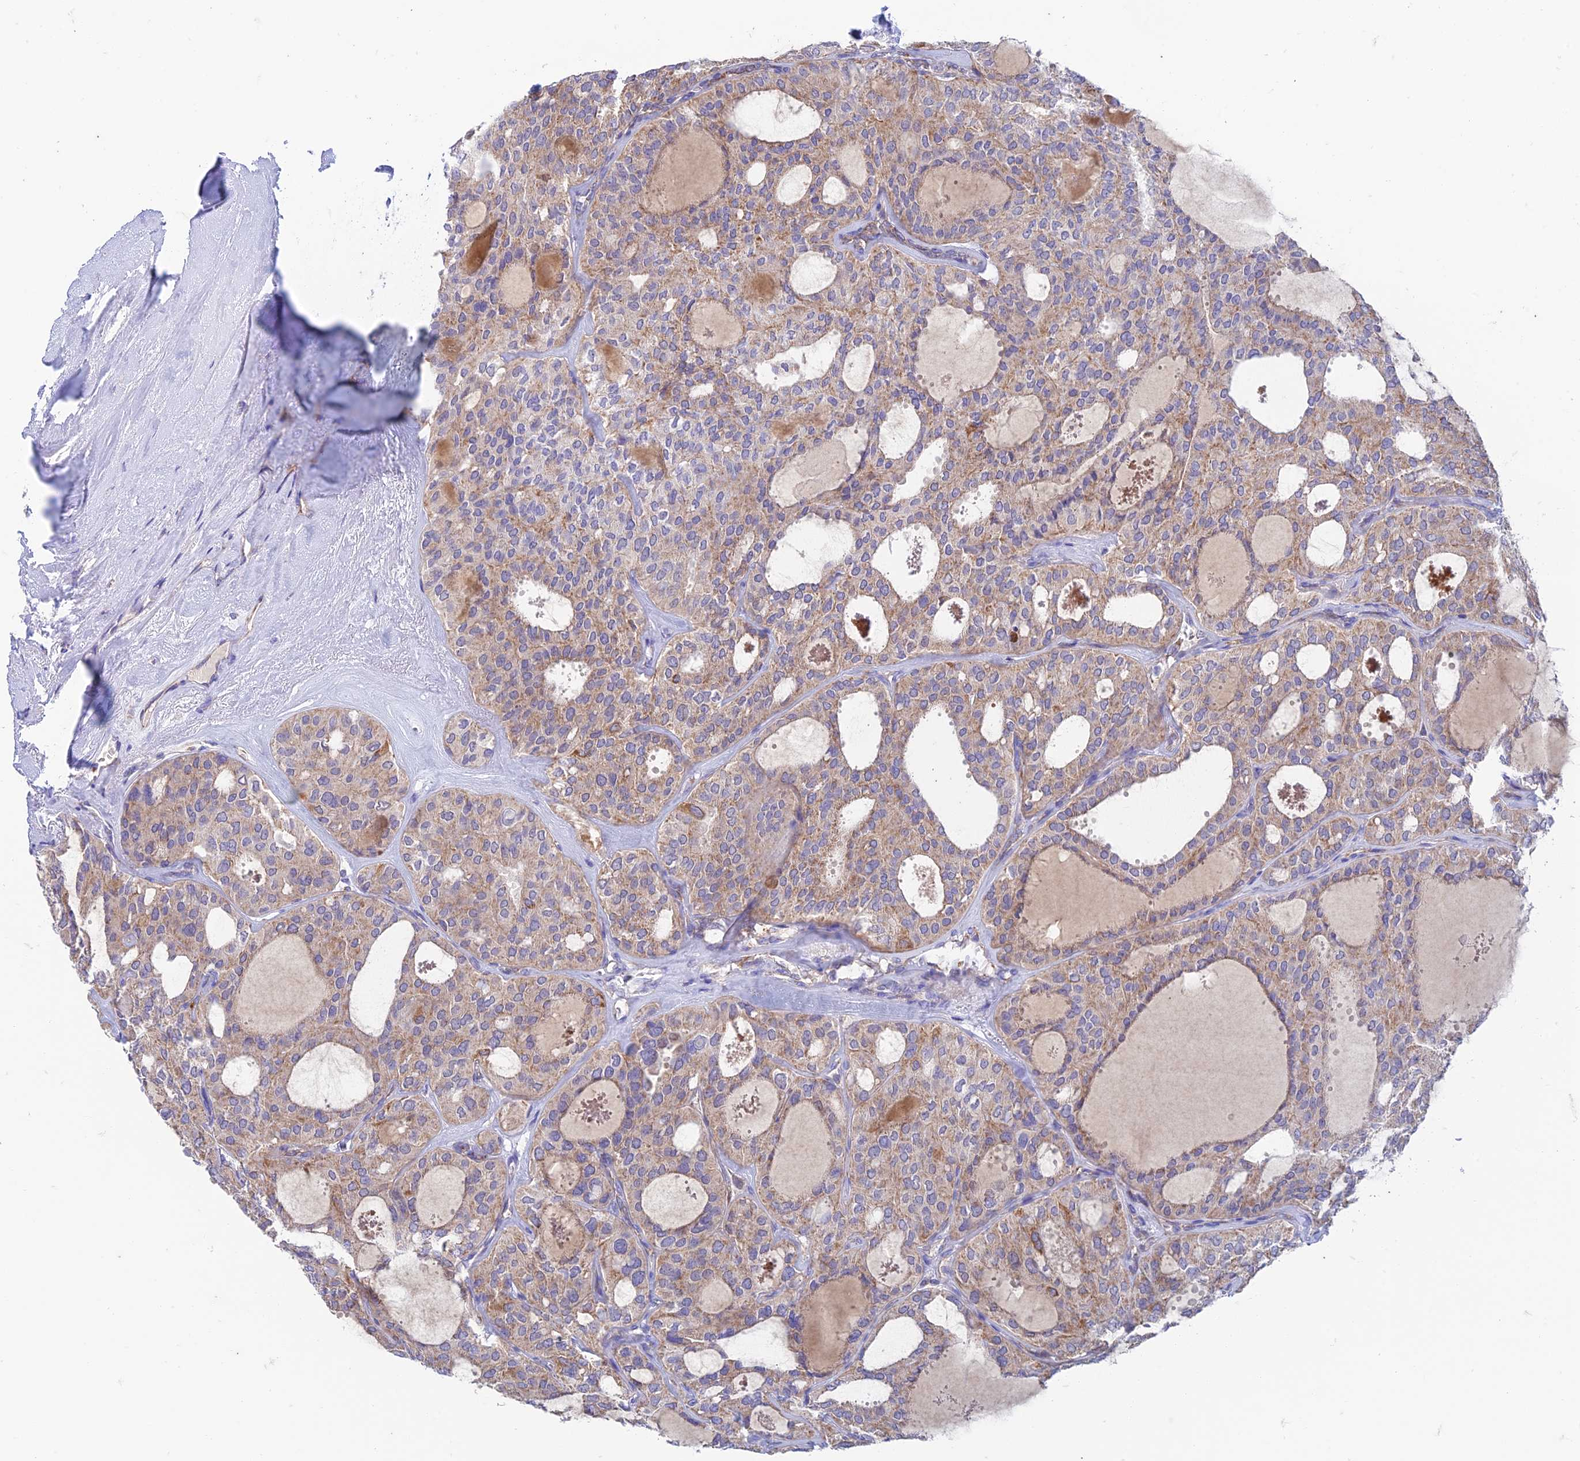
{"staining": {"intensity": "weak", "quantity": ">75%", "location": "cytoplasmic/membranous"}, "tissue": "thyroid cancer", "cell_type": "Tumor cells", "image_type": "cancer", "snomed": [{"axis": "morphology", "description": "Follicular adenoma carcinoma, NOS"}, {"axis": "topography", "description": "Thyroid gland"}], "caption": "DAB immunohistochemical staining of human follicular adenoma carcinoma (thyroid) shows weak cytoplasmic/membranous protein positivity in about >75% of tumor cells.", "gene": "ZNF181", "patient": {"sex": "male", "age": 75}}